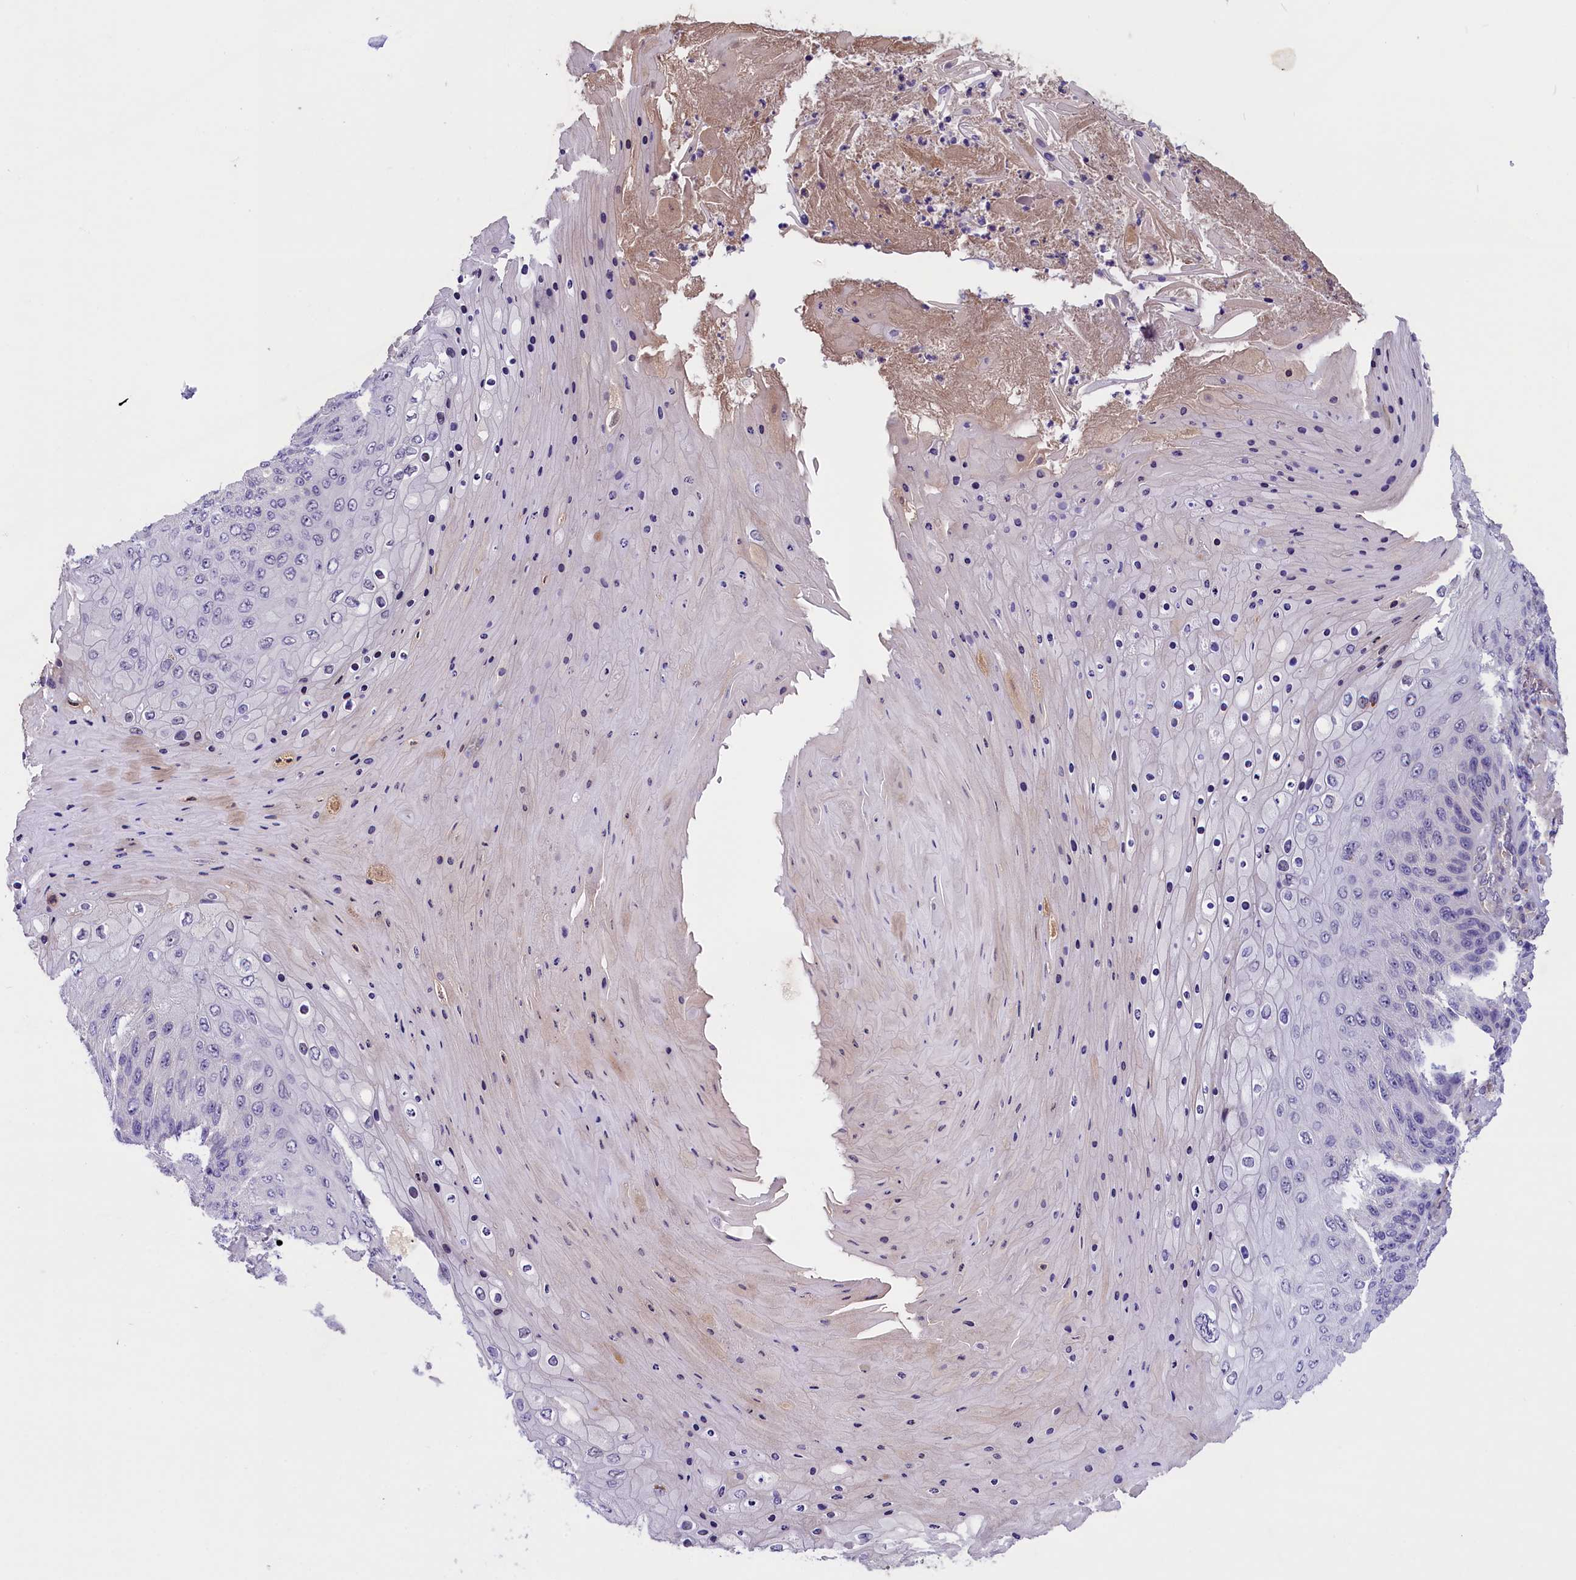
{"staining": {"intensity": "negative", "quantity": "none", "location": "none"}, "tissue": "skin cancer", "cell_type": "Tumor cells", "image_type": "cancer", "snomed": [{"axis": "morphology", "description": "Squamous cell carcinoma, NOS"}, {"axis": "topography", "description": "Skin"}], "caption": "Human skin cancer stained for a protein using immunohistochemistry (IHC) displays no positivity in tumor cells.", "gene": "CCDC32", "patient": {"sex": "female", "age": 88}}